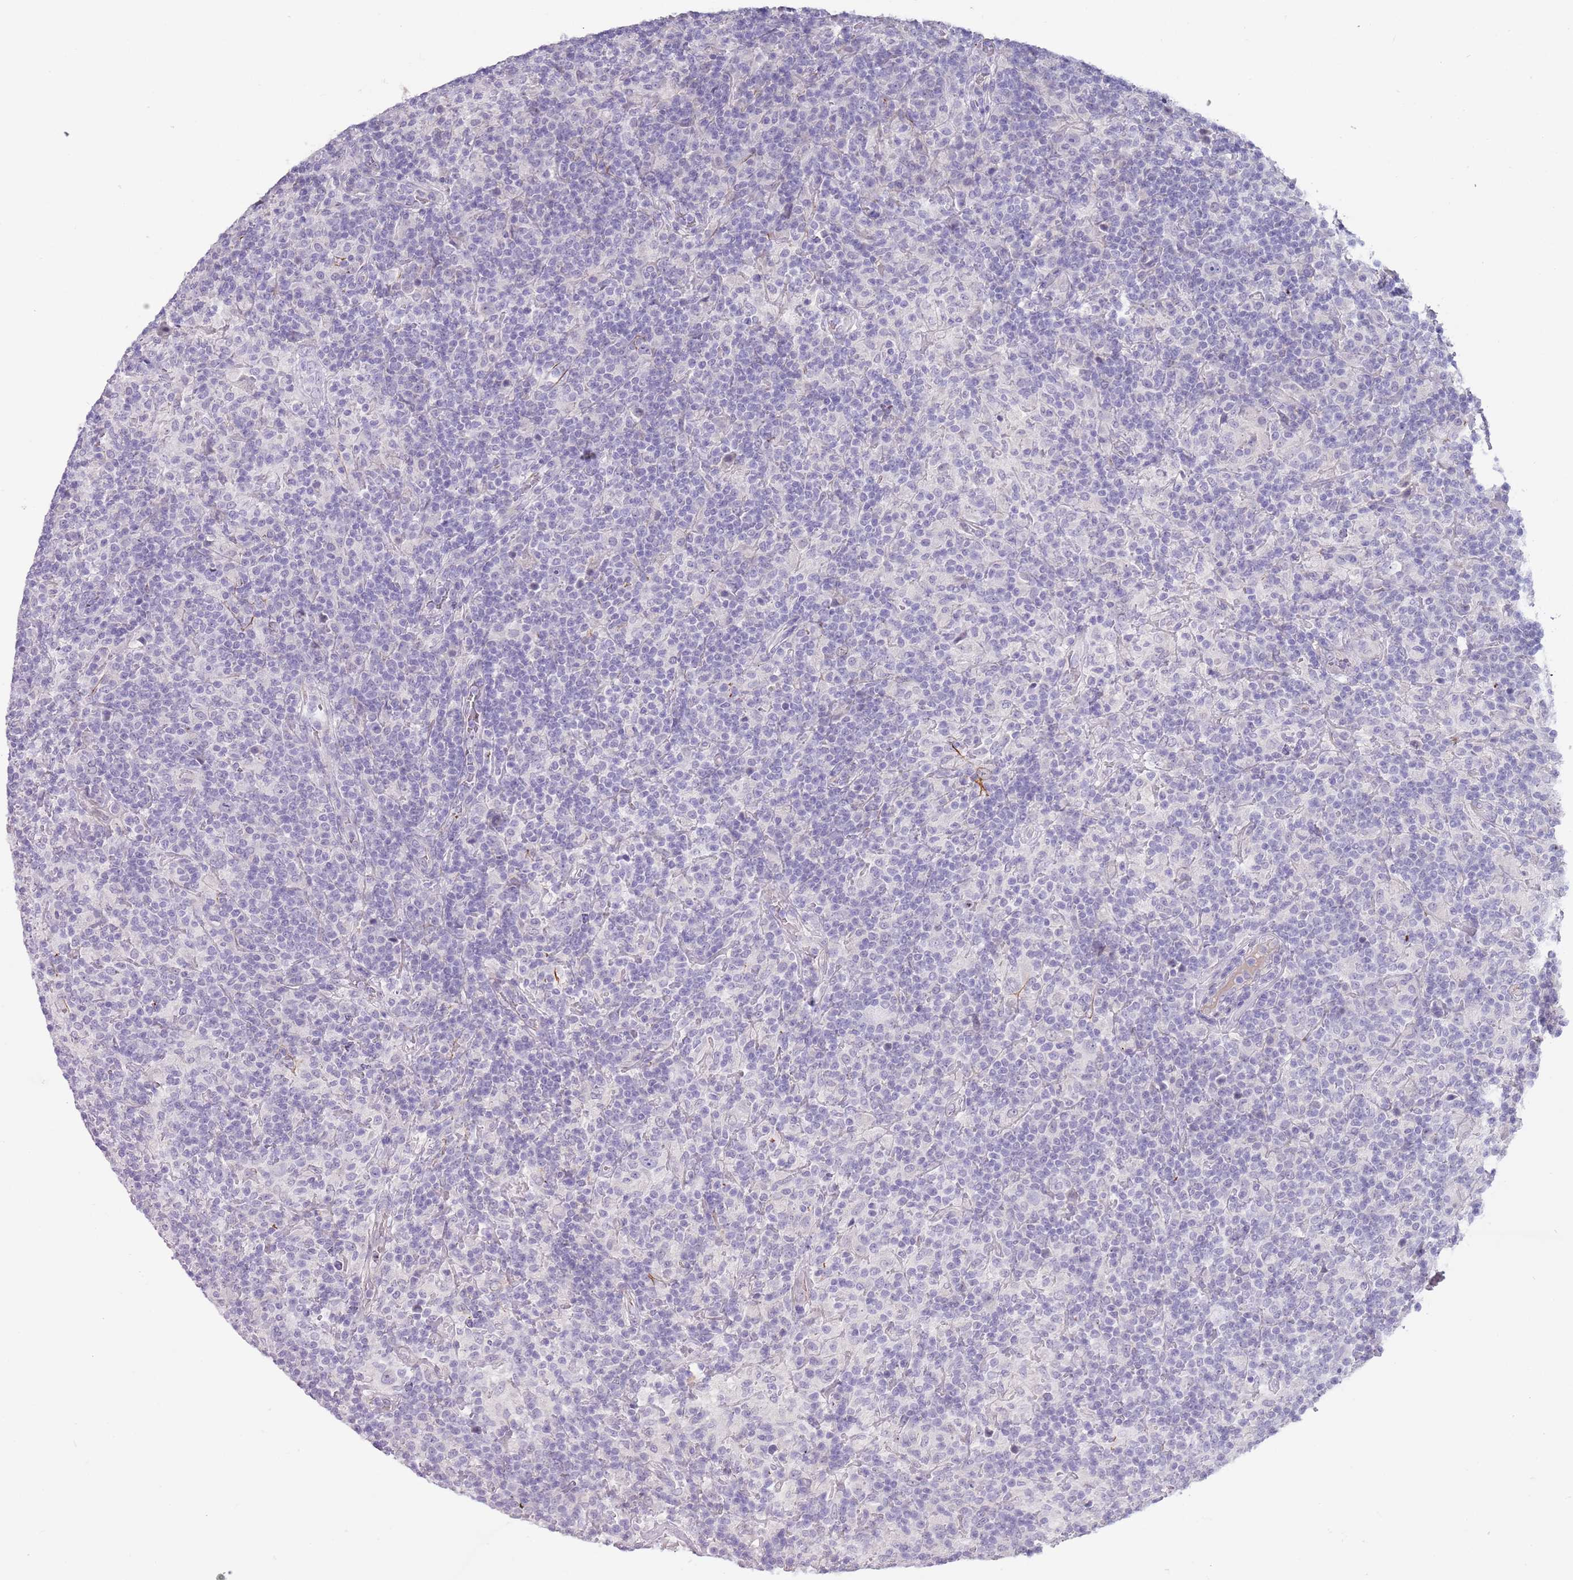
{"staining": {"intensity": "negative", "quantity": "none", "location": "none"}, "tissue": "lymphoma", "cell_type": "Tumor cells", "image_type": "cancer", "snomed": [{"axis": "morphology", "description": "Hodgkin's disease, NOS"}, {"axis": "topography", "description": "Lymph node"}], "caption": "This is an immunohistochemistry photomicrograph of human lymphoma. There is no expression in tumor cells.", "gene": "NBPF3", "patient": {"sex": "male", "age": 70}}